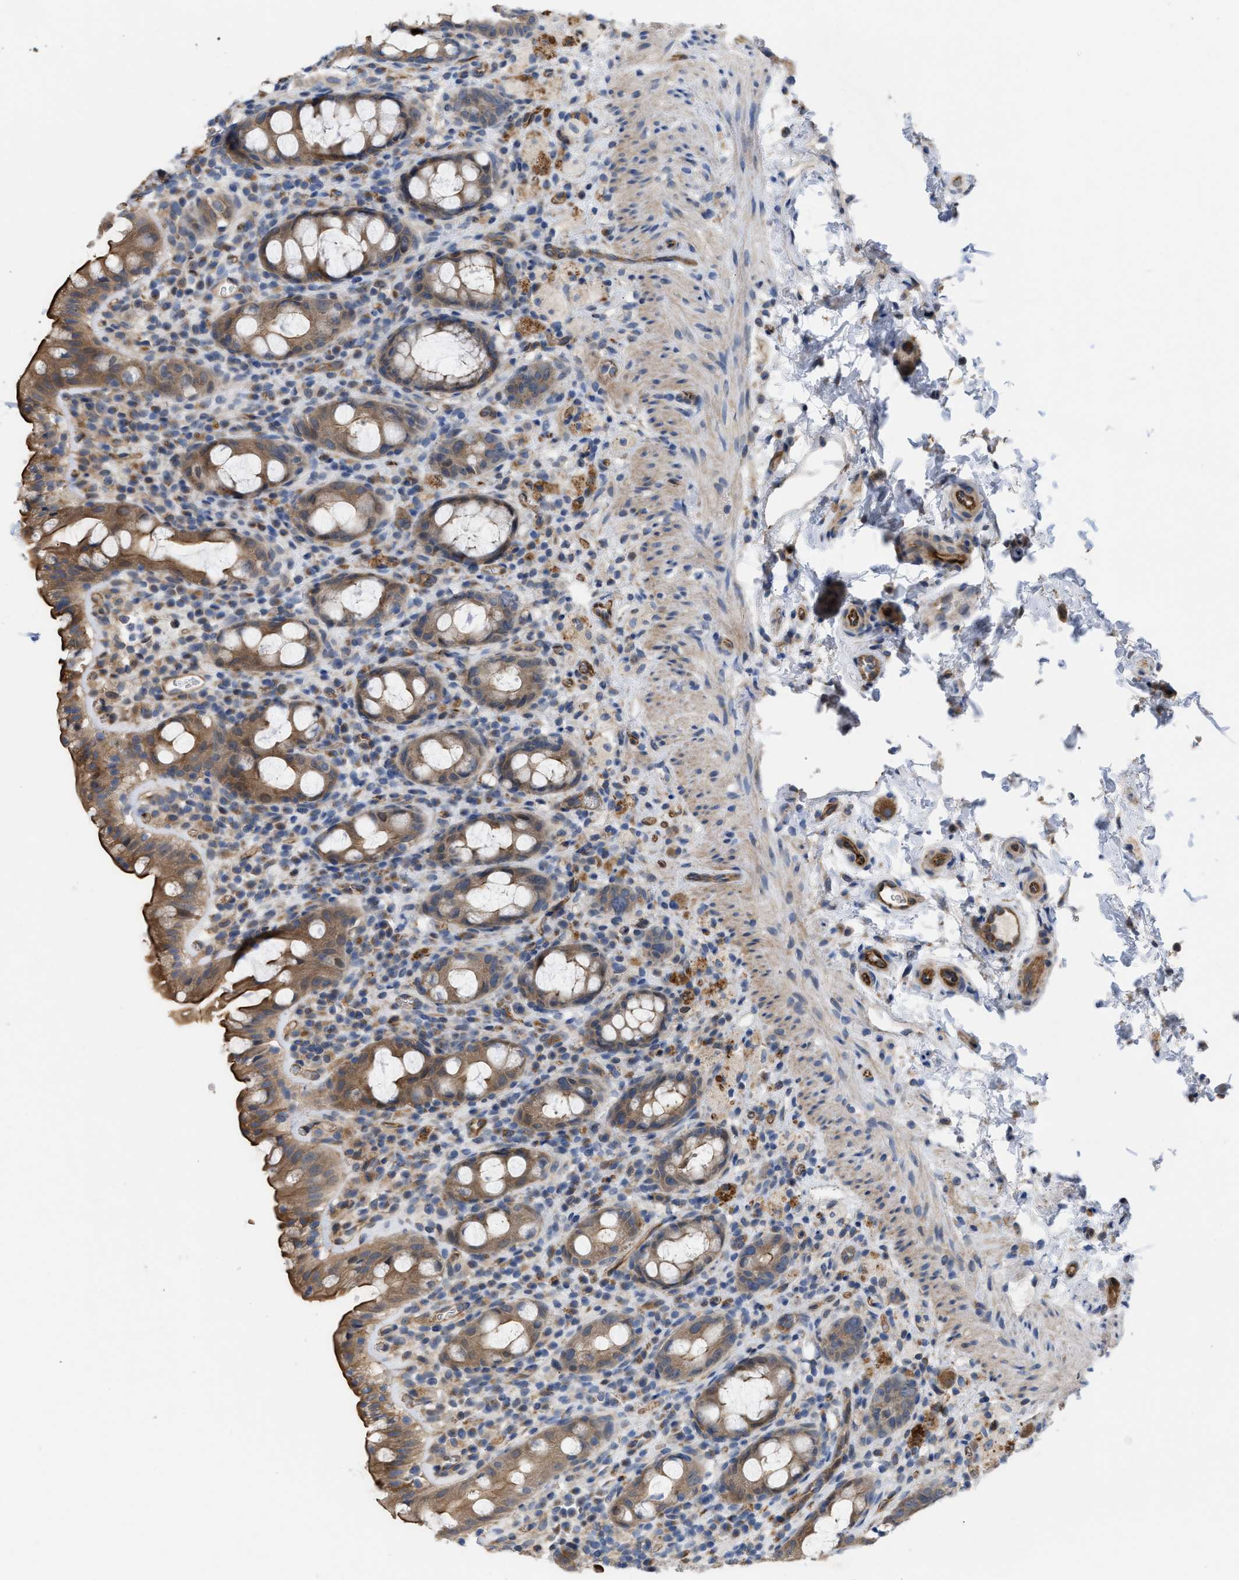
{"staining": {"intensity": "moderate", "quantity": ">75%", "location": "cytoplasmic/membranous"}, "tissue": "rectum", "cell_type": "Glandular cells", "image_type": "normal", "snomed": [{"axis": "morphology", "description": "Normal tissue, NOS"}, {"axis": "topography", "description": "Rectum"}], "caption": "A high-resolution image shows immunohistochemistry (IHC) staining of benign rectum, which reveals moderate cytoplasmic/membranous staining in approximately >75% of glandular cells.", "gene": "SLC4A11", "patient": {"sex": "male", "age": 44}}